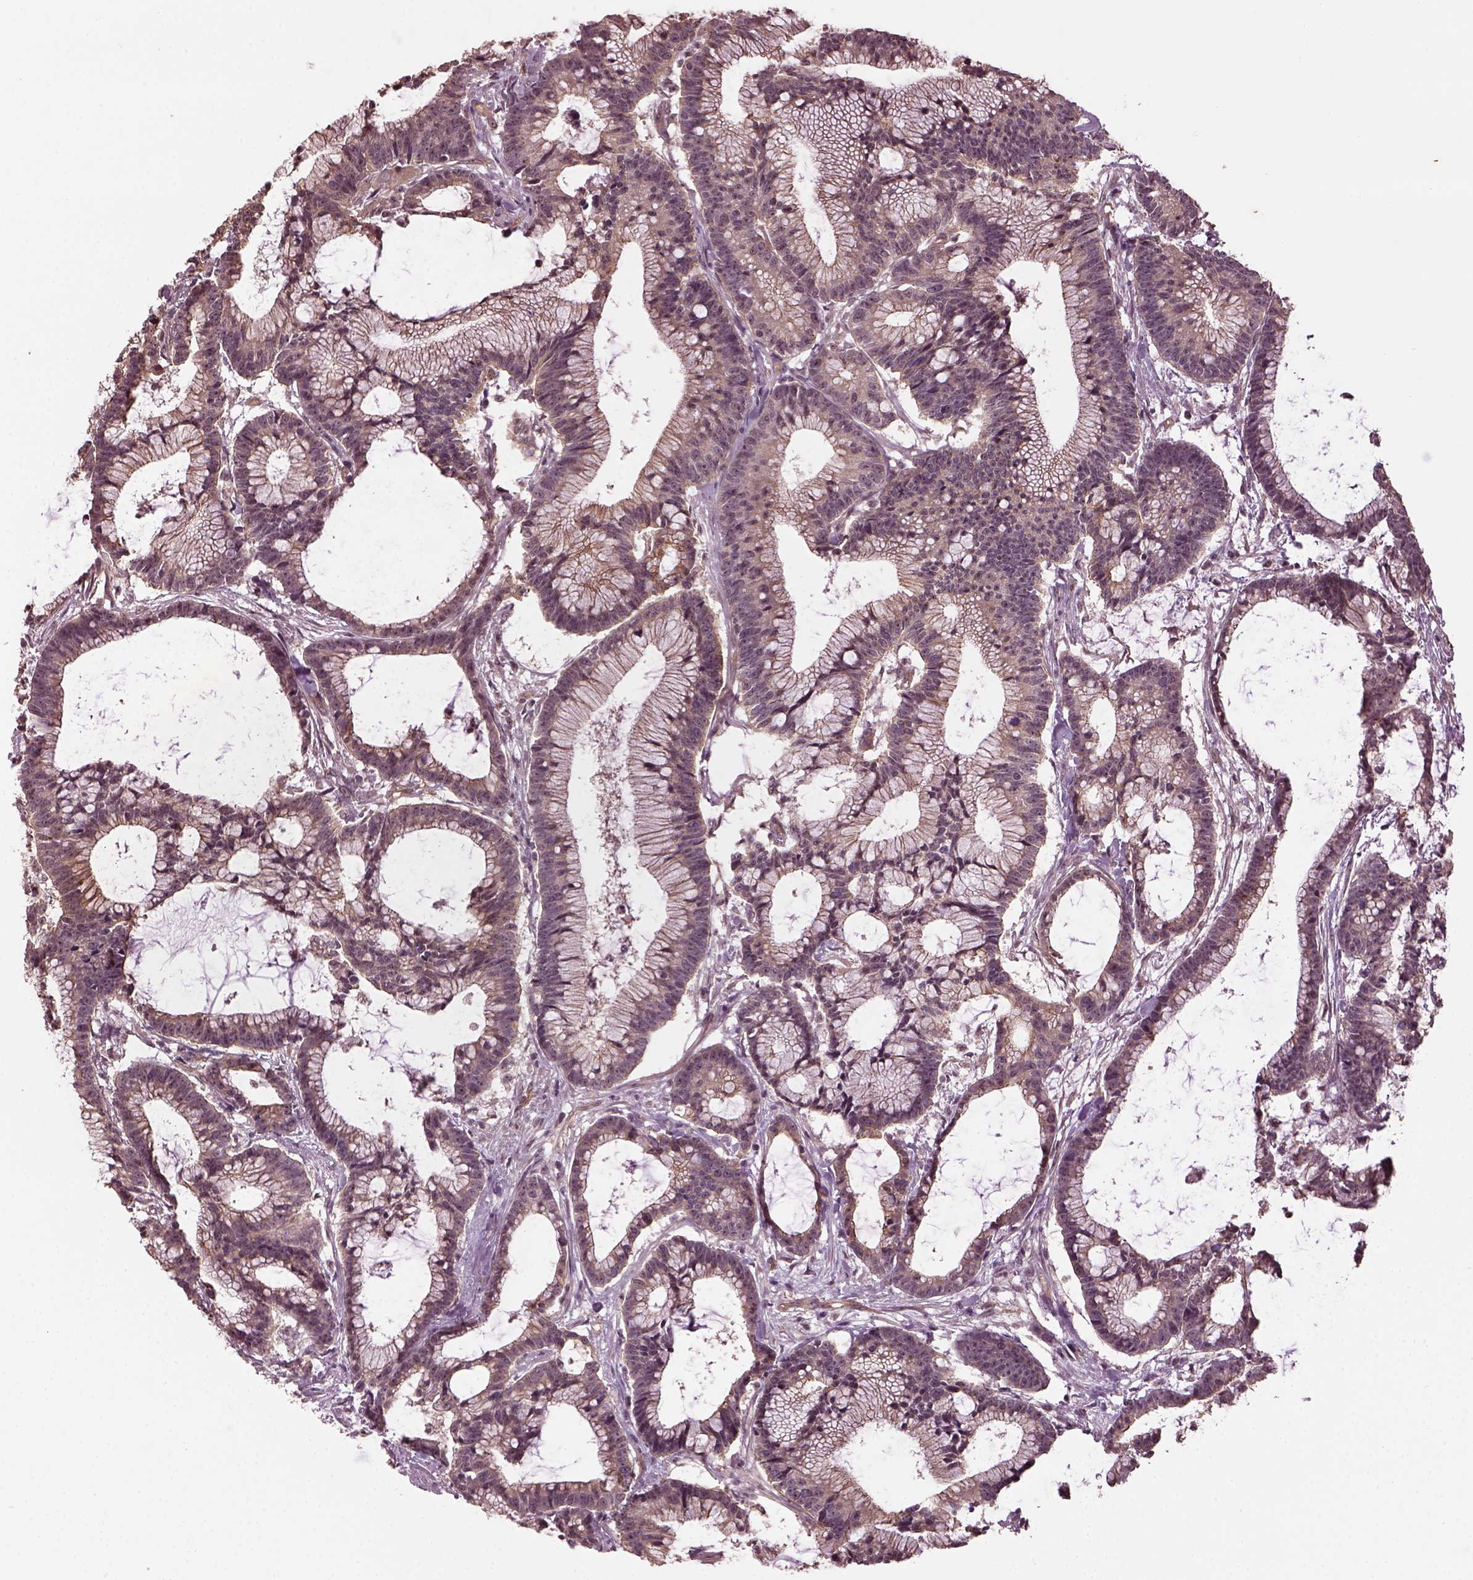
{"staining": {"intensity": "weak", "quantity": "<25%", "location": "nuclear"}, "tissue": "colorectal cancer", "cell_type": "Tumor cells", "image_type": "cancer", "snomed": [{"axis": "morphology", "description": "Adenocarcinoma, NOS"}, {"axis": "topography", "description": "Colon"}], "caption": "Immunohistochemistry (IHC) of human colorectal cancer shows no expression in tumor cells.", "gene": "GNRH1", "patient": {"sex": "female", "age": 78}}